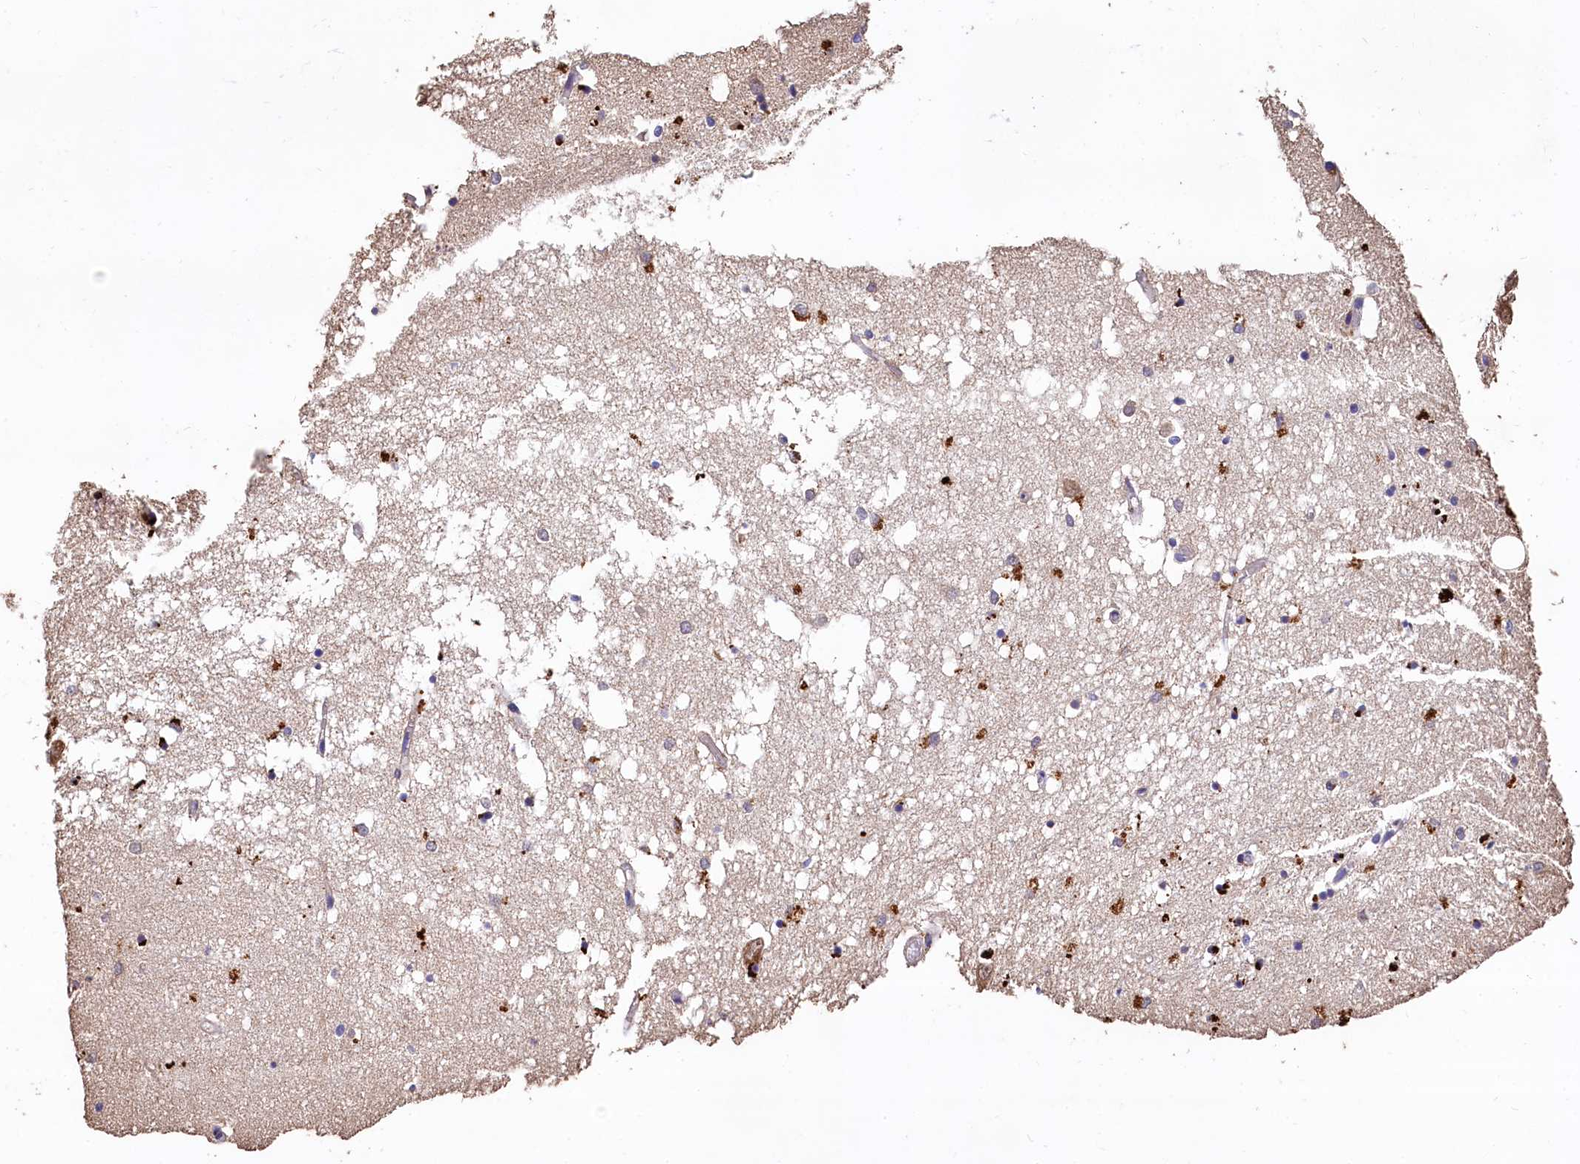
{"staining": {"intensity": "moderate", "quantity": "<25%", "location": "cytoplasmic/membranous"}, "tissue": "hippocampus", "cell_type": "Glial cells", "image_type": "normal", "snomed": [{"axis": "morphology", "description": "Normal tissue, NOS"}, {"axis": "topography", "description": "Hippocampus"}], "caption": "The histopathology image reveals immunohistochemical staining of unremarkable hippocampus. There is moderate cytoplasmic/membranous expression is identified in about <25% of glial cells. (brown staining indicates protein expression, while blue staining denotes nuclei).", "gene": "LSM4", "patient": {"sex": "male", "age": 70}}